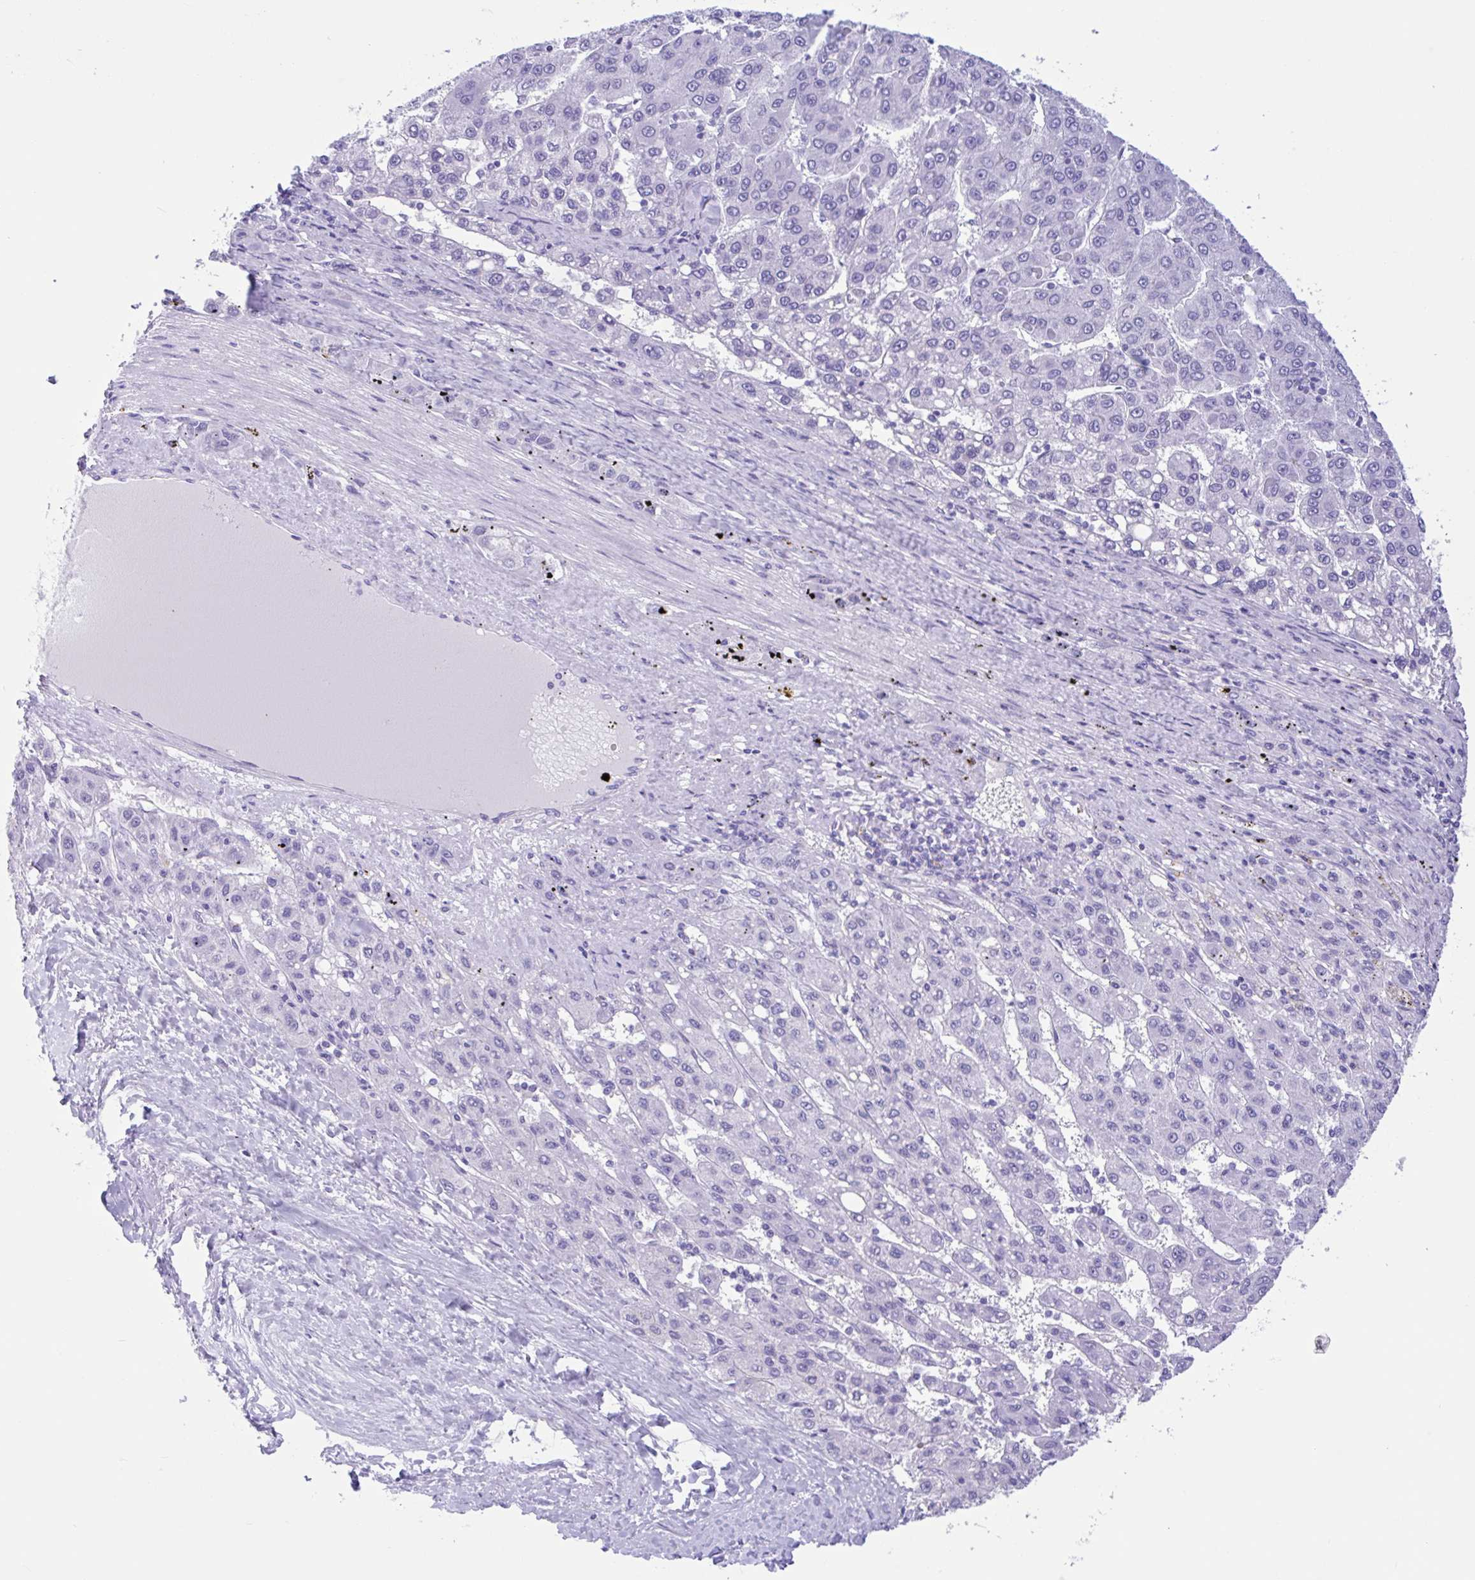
{"staining": {"intensity": "negative", "quantity": "none", "location": "none"}, "tissue": "liver cancer", "cell_type": "Tumor cells", "image_type": "cancer", "snomed": [{"axis": "morphology", "description": "Carcinoma, Hepatocellular, NOS"}, {"axis": "topography", "description": "Liver"}], "caption": "The micrograph reveals no staining of tumor cells in liver cancer (hepatocellular carcinoma).", "gene": "IAPP", "patient": {"sex": "female", "age": 82}}